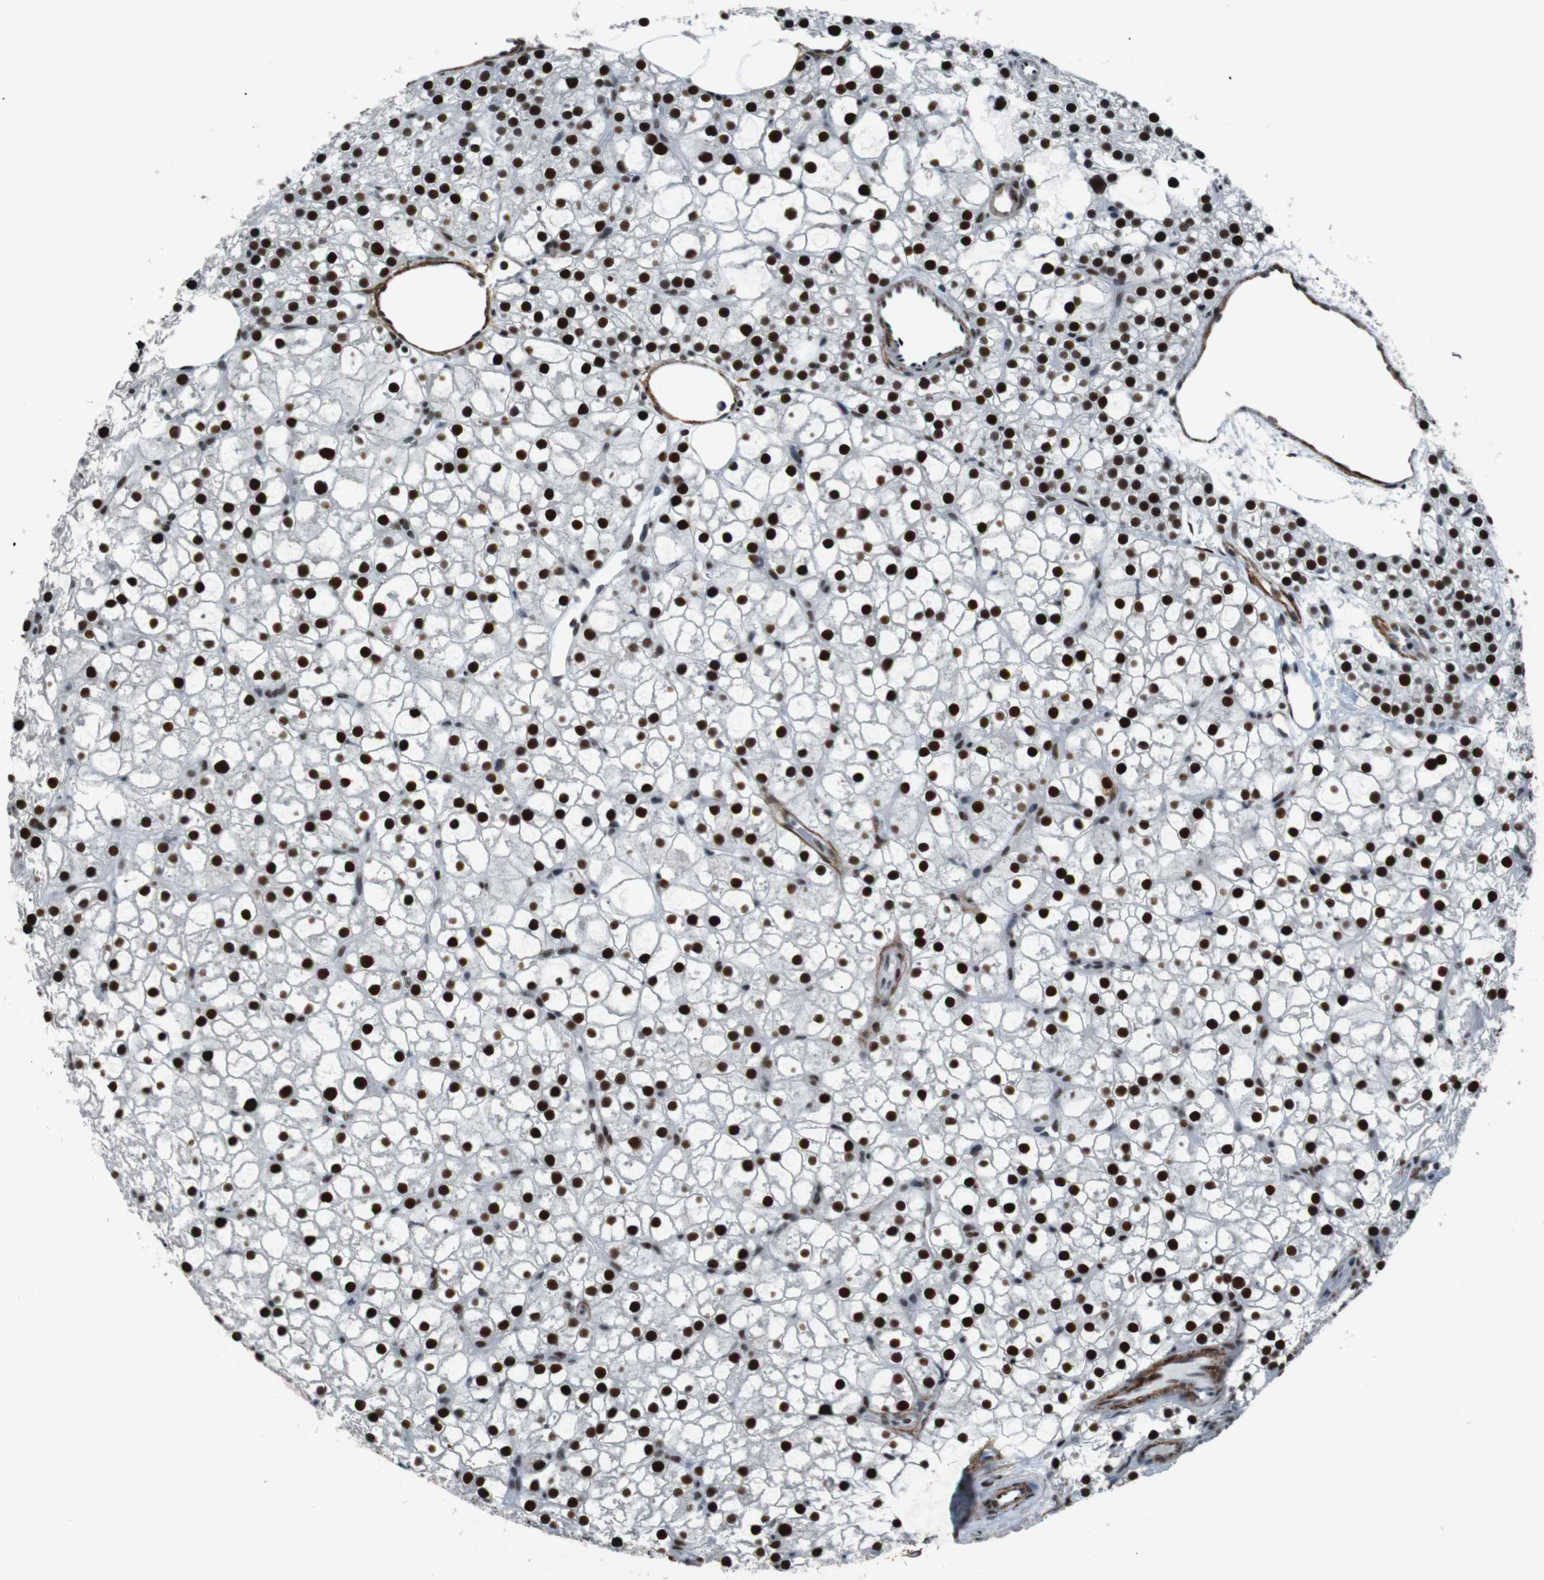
{"staining": {"intensity": "strong", "quantity": ">75%", "location": "nuclear"}, "tissue": "parathyroid gland", "cell_type": "Glandular cells", "image_type": "normal", "snomed": [{"axis": "morphology", "description": "Normal tissue, NOS"}, {"axis": "morphology", "description": "Adenoma, NOS"}, {"axis": "topography", "description": "Parathyroid gland"}], "caption": "Human parathyroid gland stained for a protein (brown) shows strong nuclear positive expression in about >75% of glandular cells.", "gene": "HEXIM1", "patient": {"sex": "female", "age": 70}}